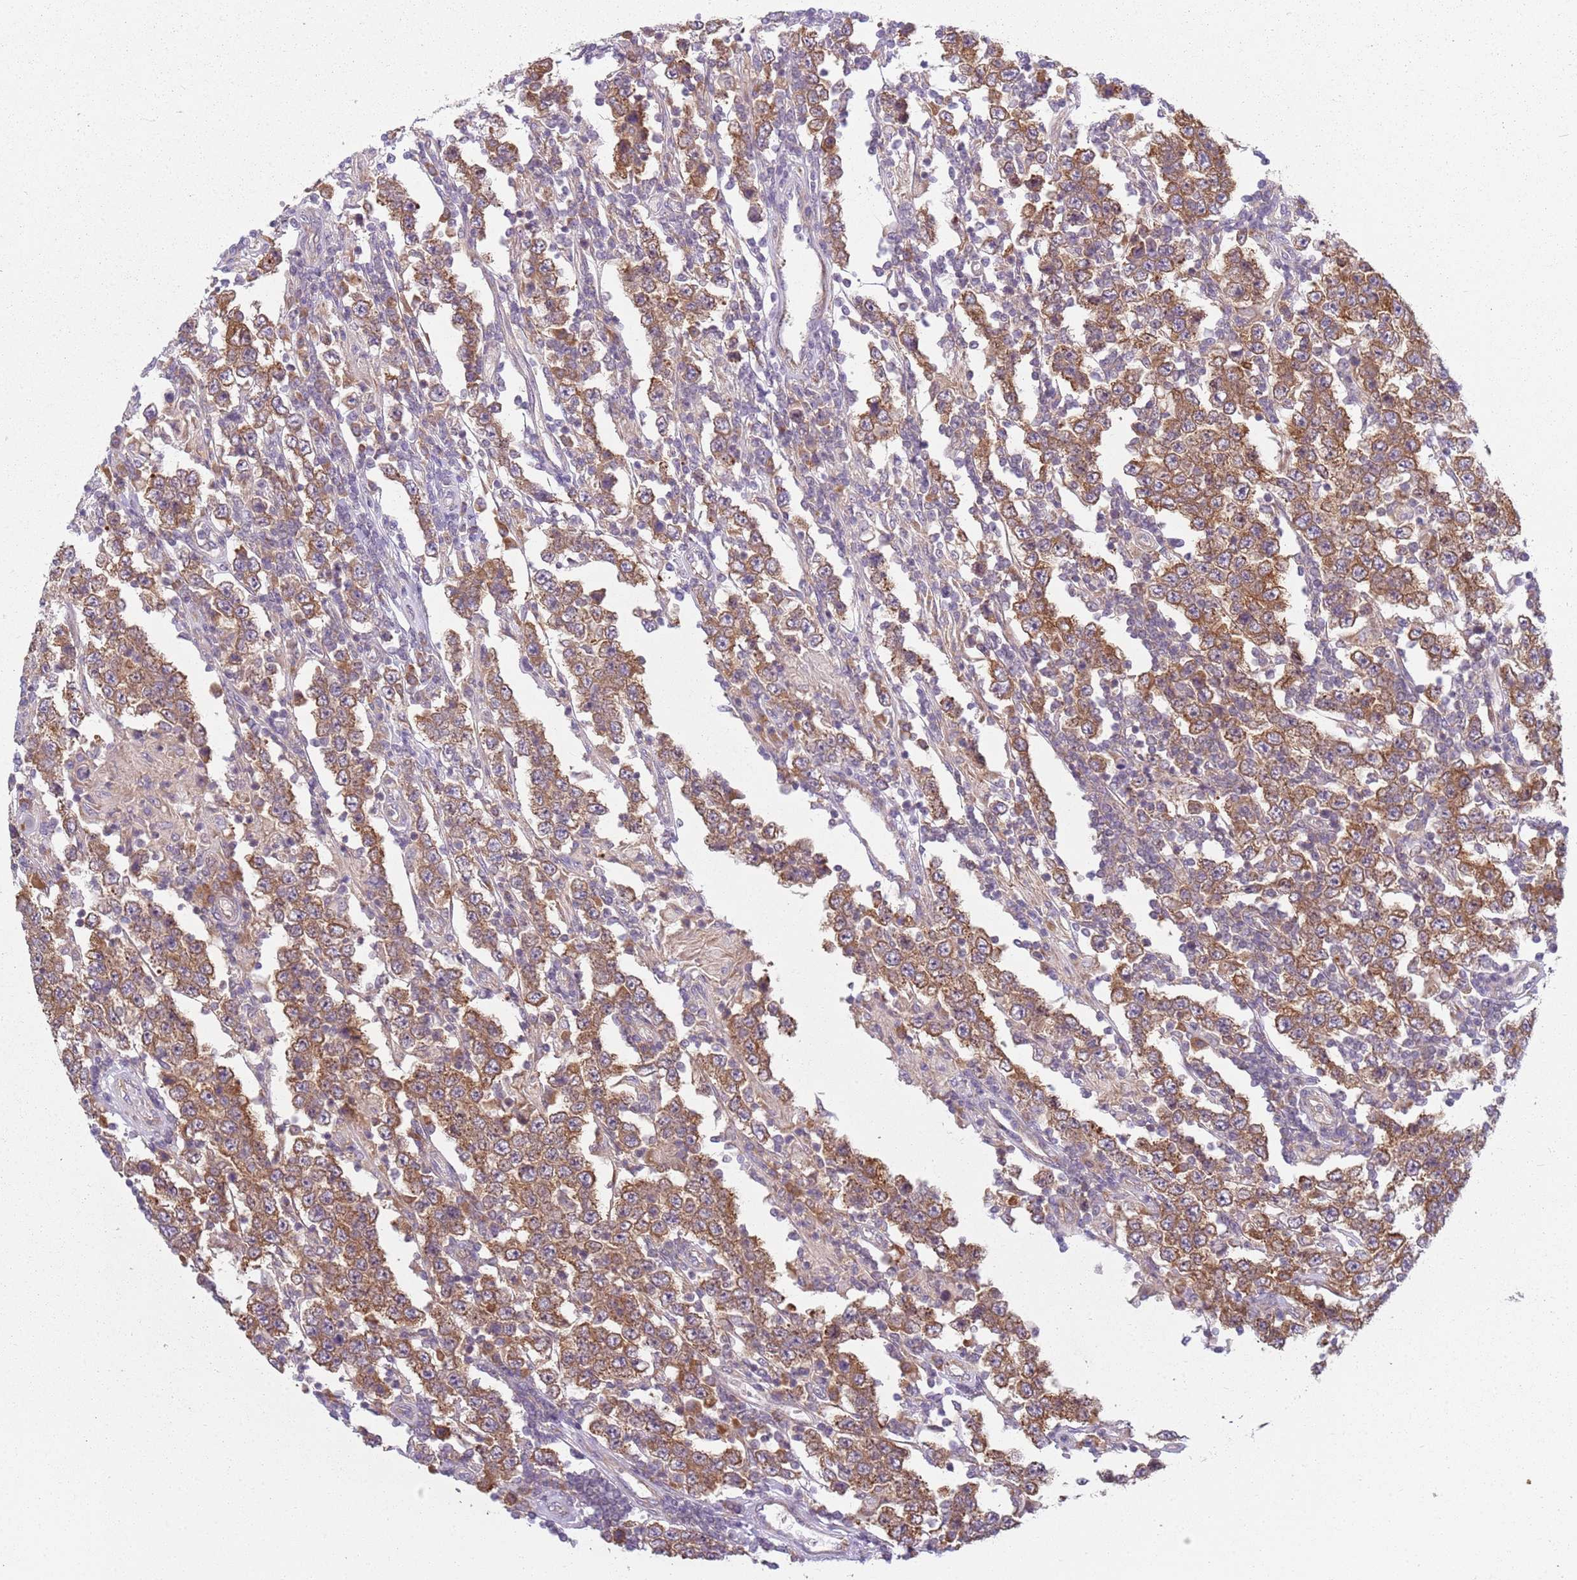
{"staining": {"intensity": "moderate", "quantity": ">75%", "location": "cytoplasmic/membranous"}, "tissue": "testis cancer", "cell_type": "Tumor cells", "image_type": "cancer", "snomed": [{"axis": "morphology", "description": "Normal tissue, NOS"}, {"axis": "morphology", "description": "Urothelial carcinoma, High grade"}, {"axis": "morphology", "description": "Seminoma, NOS"}, {"axis": "morphology", "description": "Carcinoma, Embryonal, NOS"}, {"axis": "topography", "description": "Urinary bladder"}, {"axis": "topography", "description": "Testis"}], "caption": "Testis cancer (seminoma) stained with a brown dye exhibits moderate cytoplasmic/membranous positive expression in about >75% of tumor cells.", "gene": "RPS28", "patient": {"sex": "male", "age": 41}}